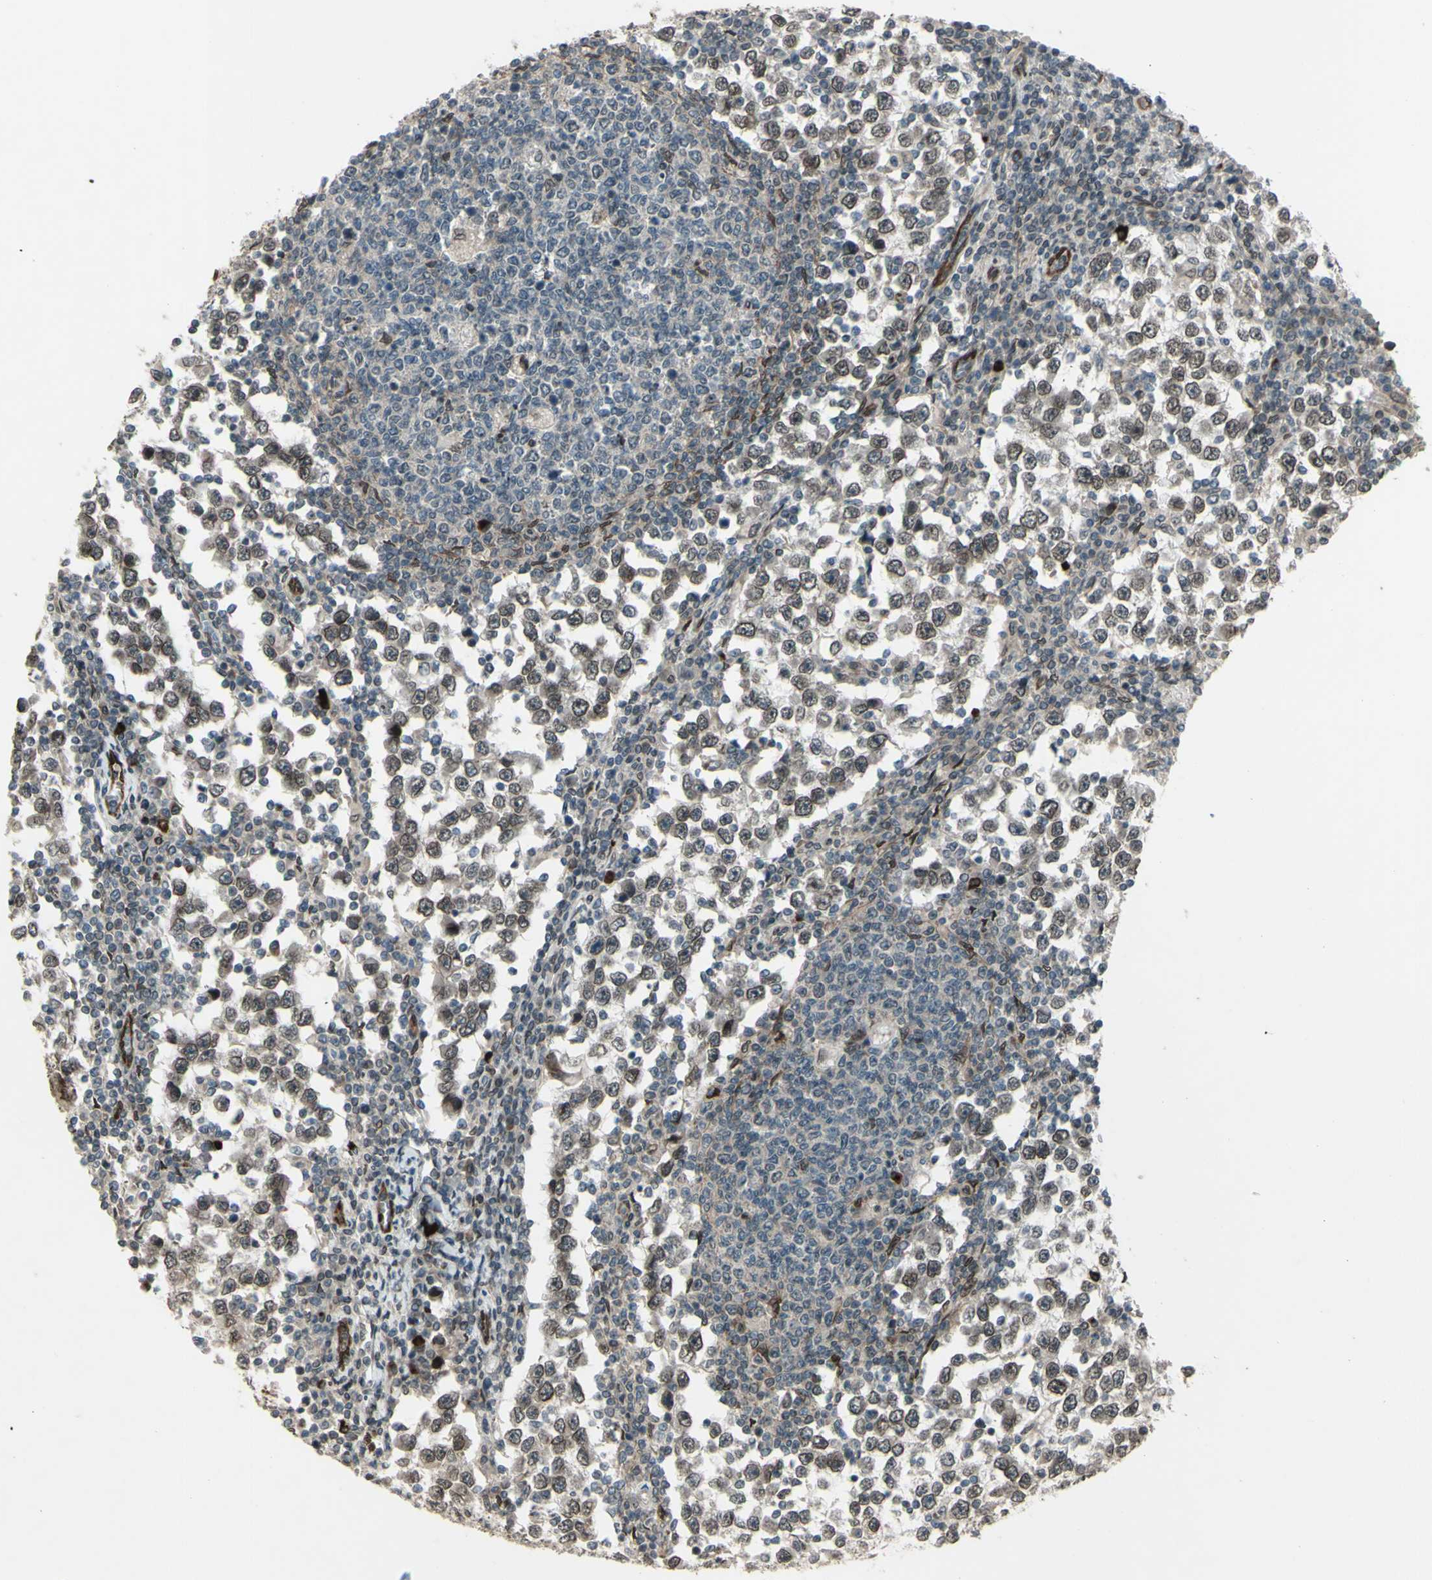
{"staining": {"intensity": "weak", "quantity": ">75%", "location": "cytoplasmic/membranous,nuclear"}, "tissue": "testis cancer", "cell_type": "Tumor cells", "image_type": "cancer", "snomed": [{"axis": "morphology", "description": "Seminoma, NOS"}, {"axis": "topography", "description": "Testis"}], "caption": "Seminoma (testis) tissue exhibits weak cytoplasmic/membranous and nuclear positivity in about >75% of tumor cells, visualized by immunohistochemistry.", "gene": "MLF2", "patient": {"sex": "male", "age": 65}}